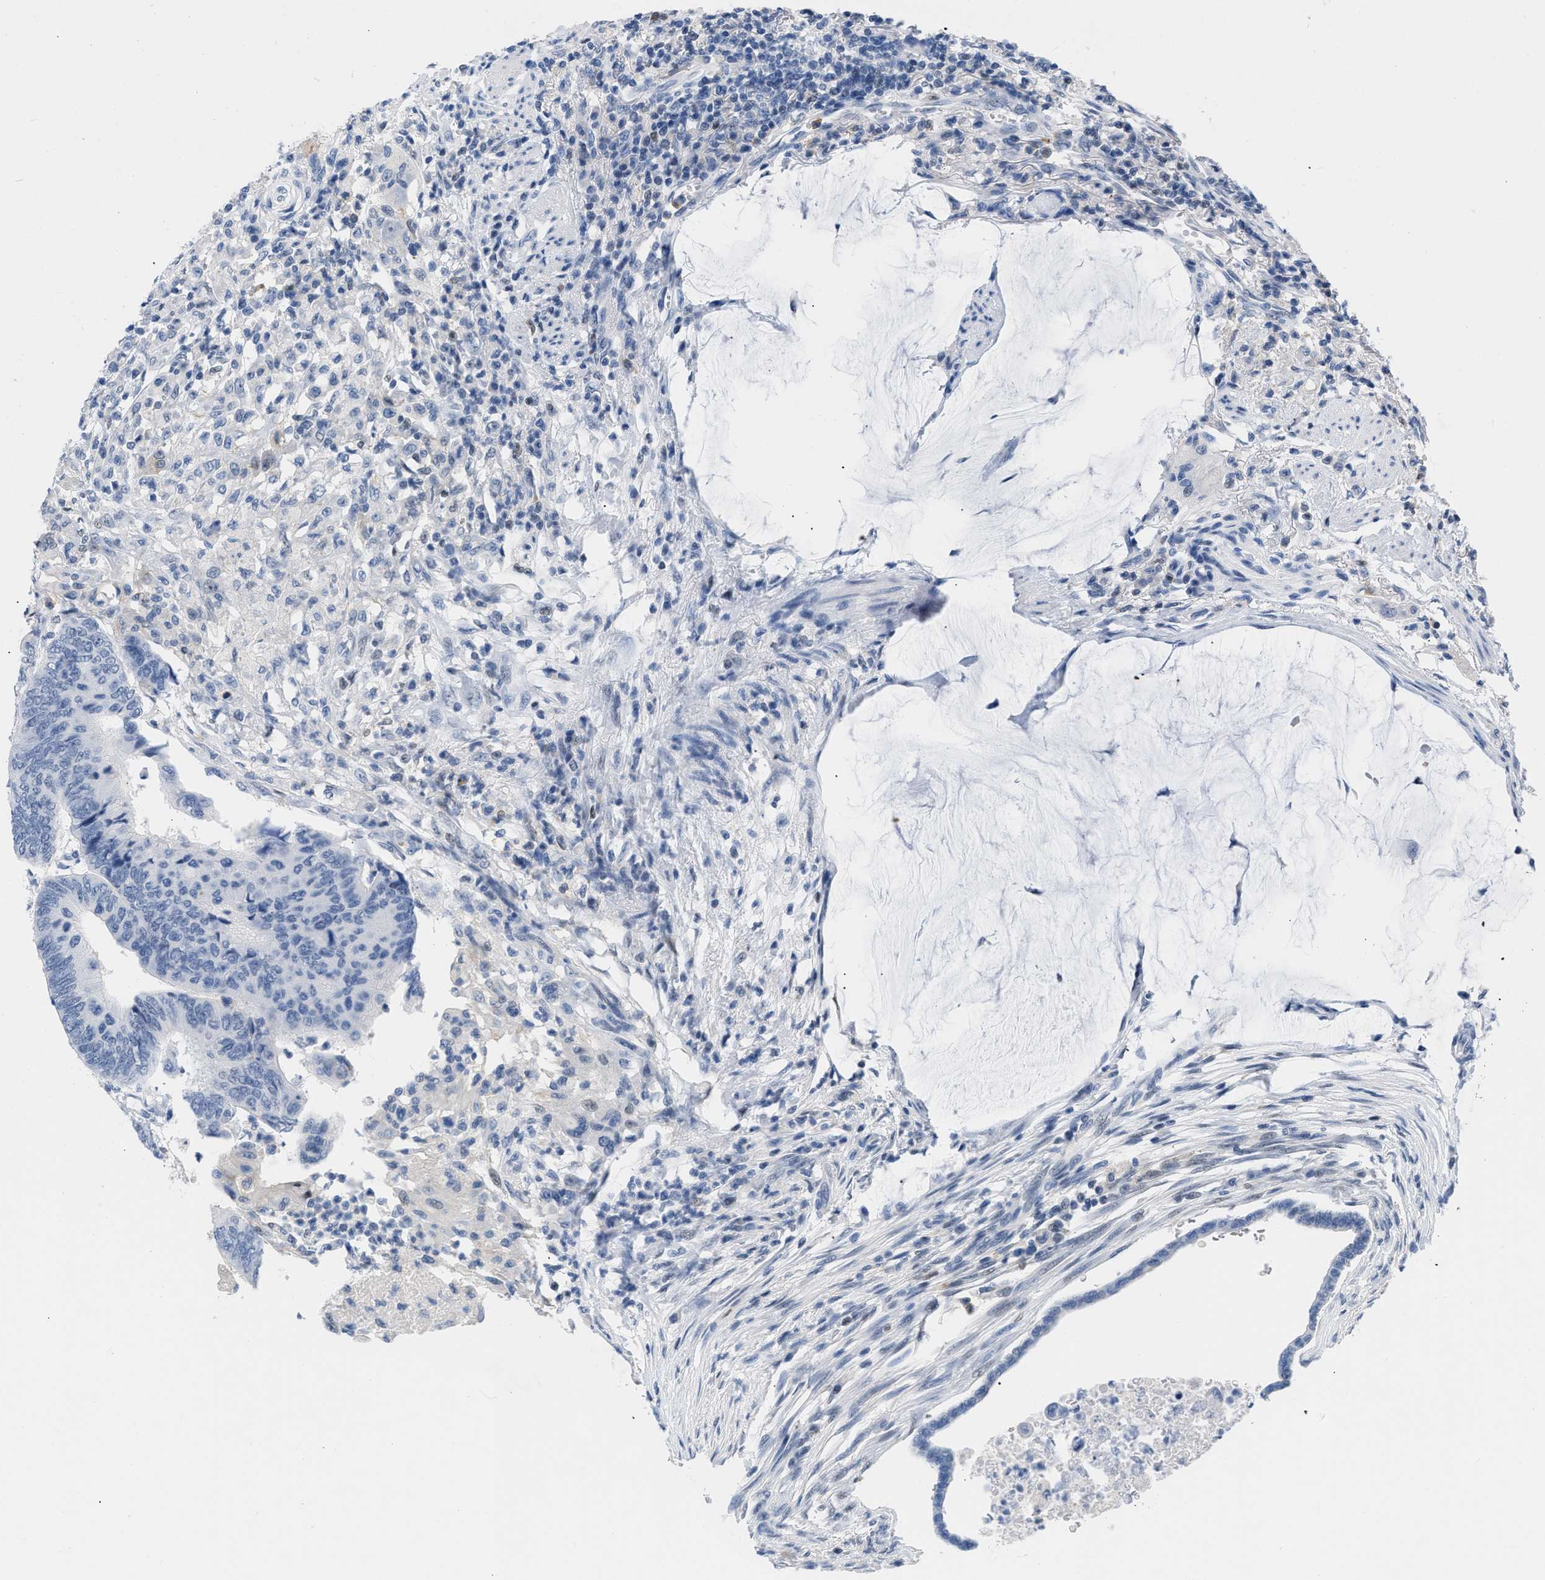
{"staining": {"intensity": "negative", "quantity": "none", "location": "none"}, "tissue": "colorectal cancer", "cell_type": "Tumor cells", "image_type": "cancer", "snomed": [{"axis": "morphology", "description": "Normal tissue, NOS"}, {"axis": "morphology", "description": "Adenocarcinoma, NOS"}, {"axis": "topography", "description": "Rectum"}, {"axis": "topography", "description": "Peripheral nerve tissue"}], "caption": "Tumor cells are negative for brown protein staining in colorectal adenocarcinoma. (DAB immunohistochemistry (IHC), high magnification).", "gene": "BOLL", "patient": {"sex": "male", "age": 92}}